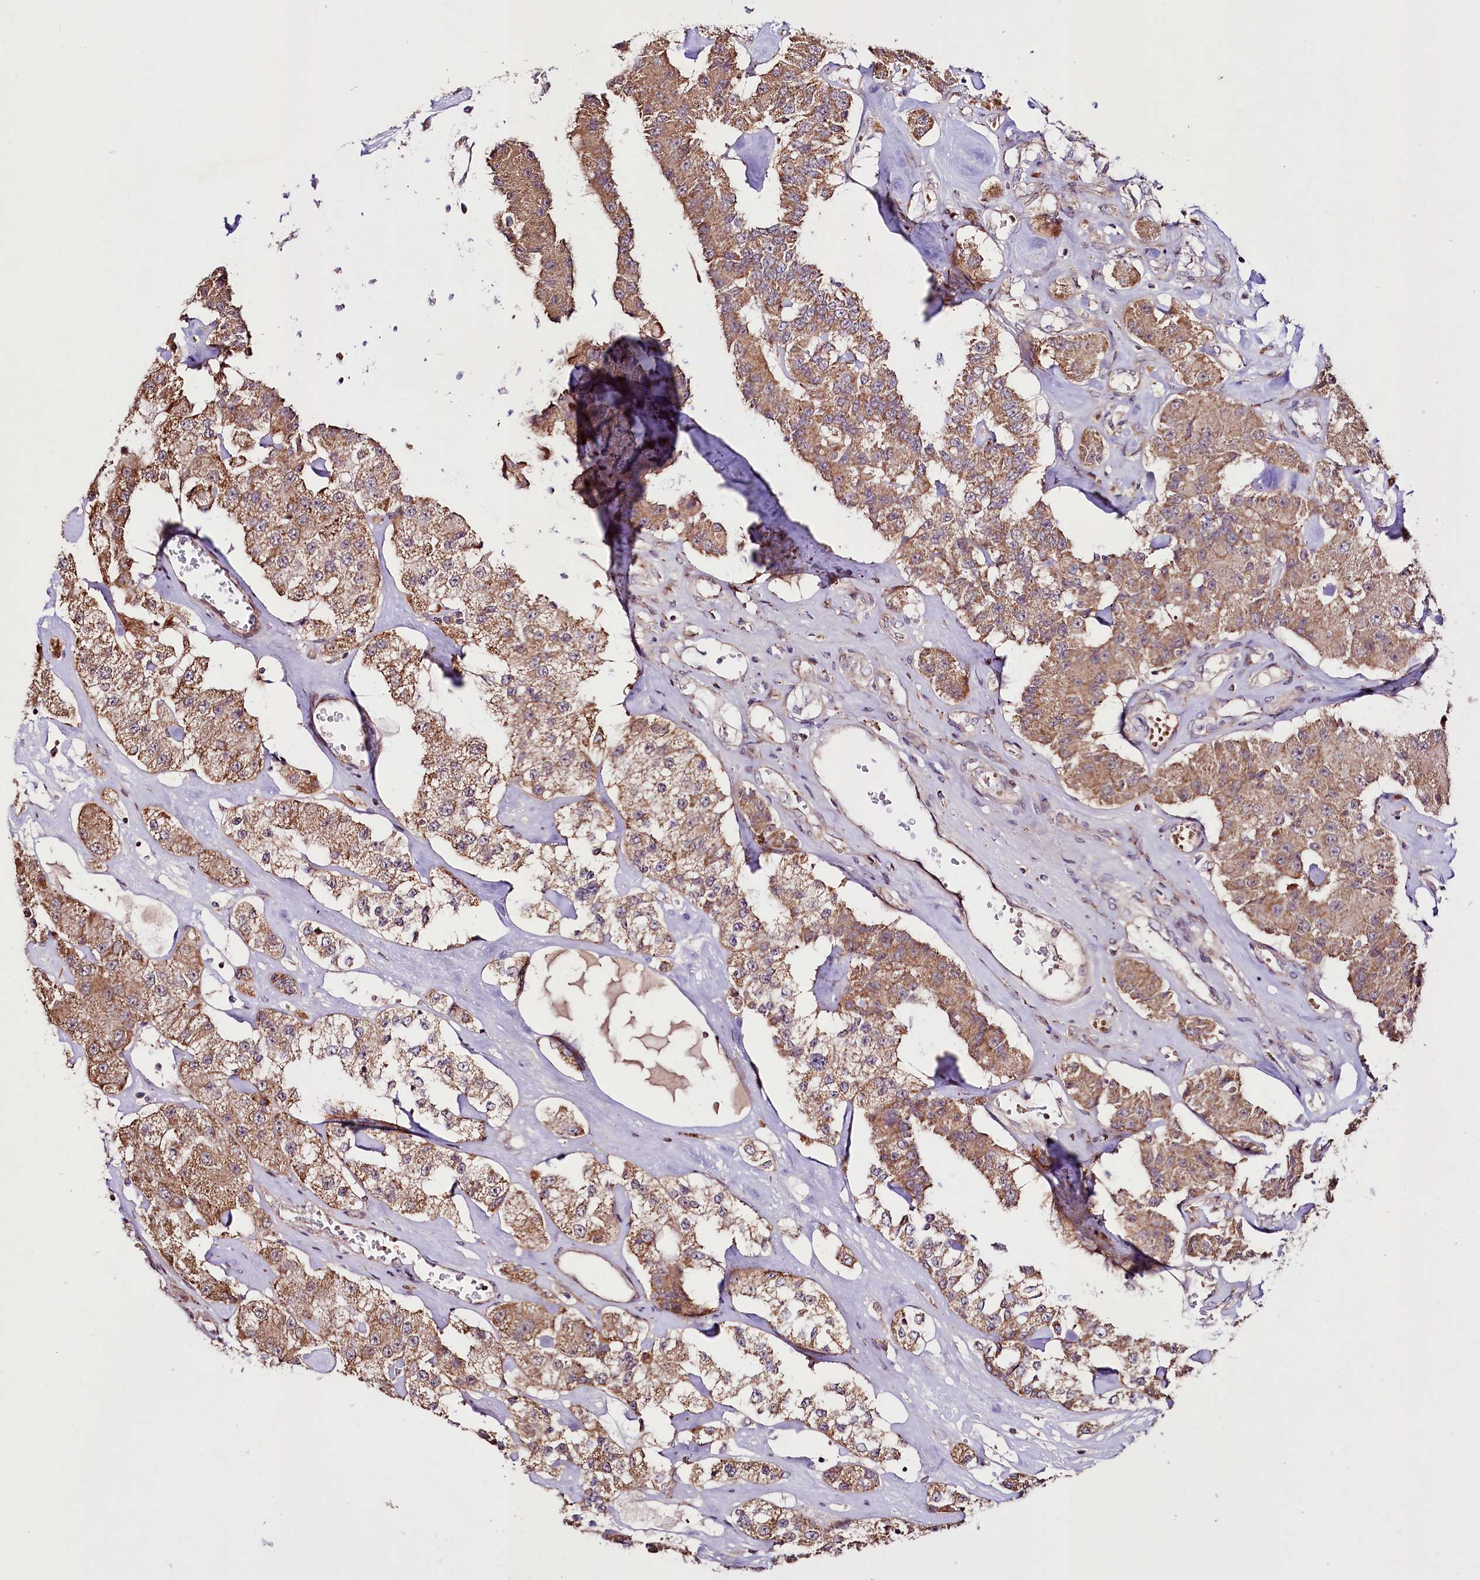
{"staining": {"intensity": "moderate", "quantity": ">75%", "location": "cytoplasmic/membranous"}, "tissue": "carcinoid", "cell_type": "Tumor cells", "image_type": "cancer", "snomed": [{"axis": "morphology", "description": "Carcinoid, malignant, NOS"}, {"axis": "topography", "description": "Pancreas"}], "caption": "Human malignant carcinoid stained with a protein marker displays moderate staining in tumor cells.", "gene": "ST7", "patient": {"sex": "male", "age": 41}}